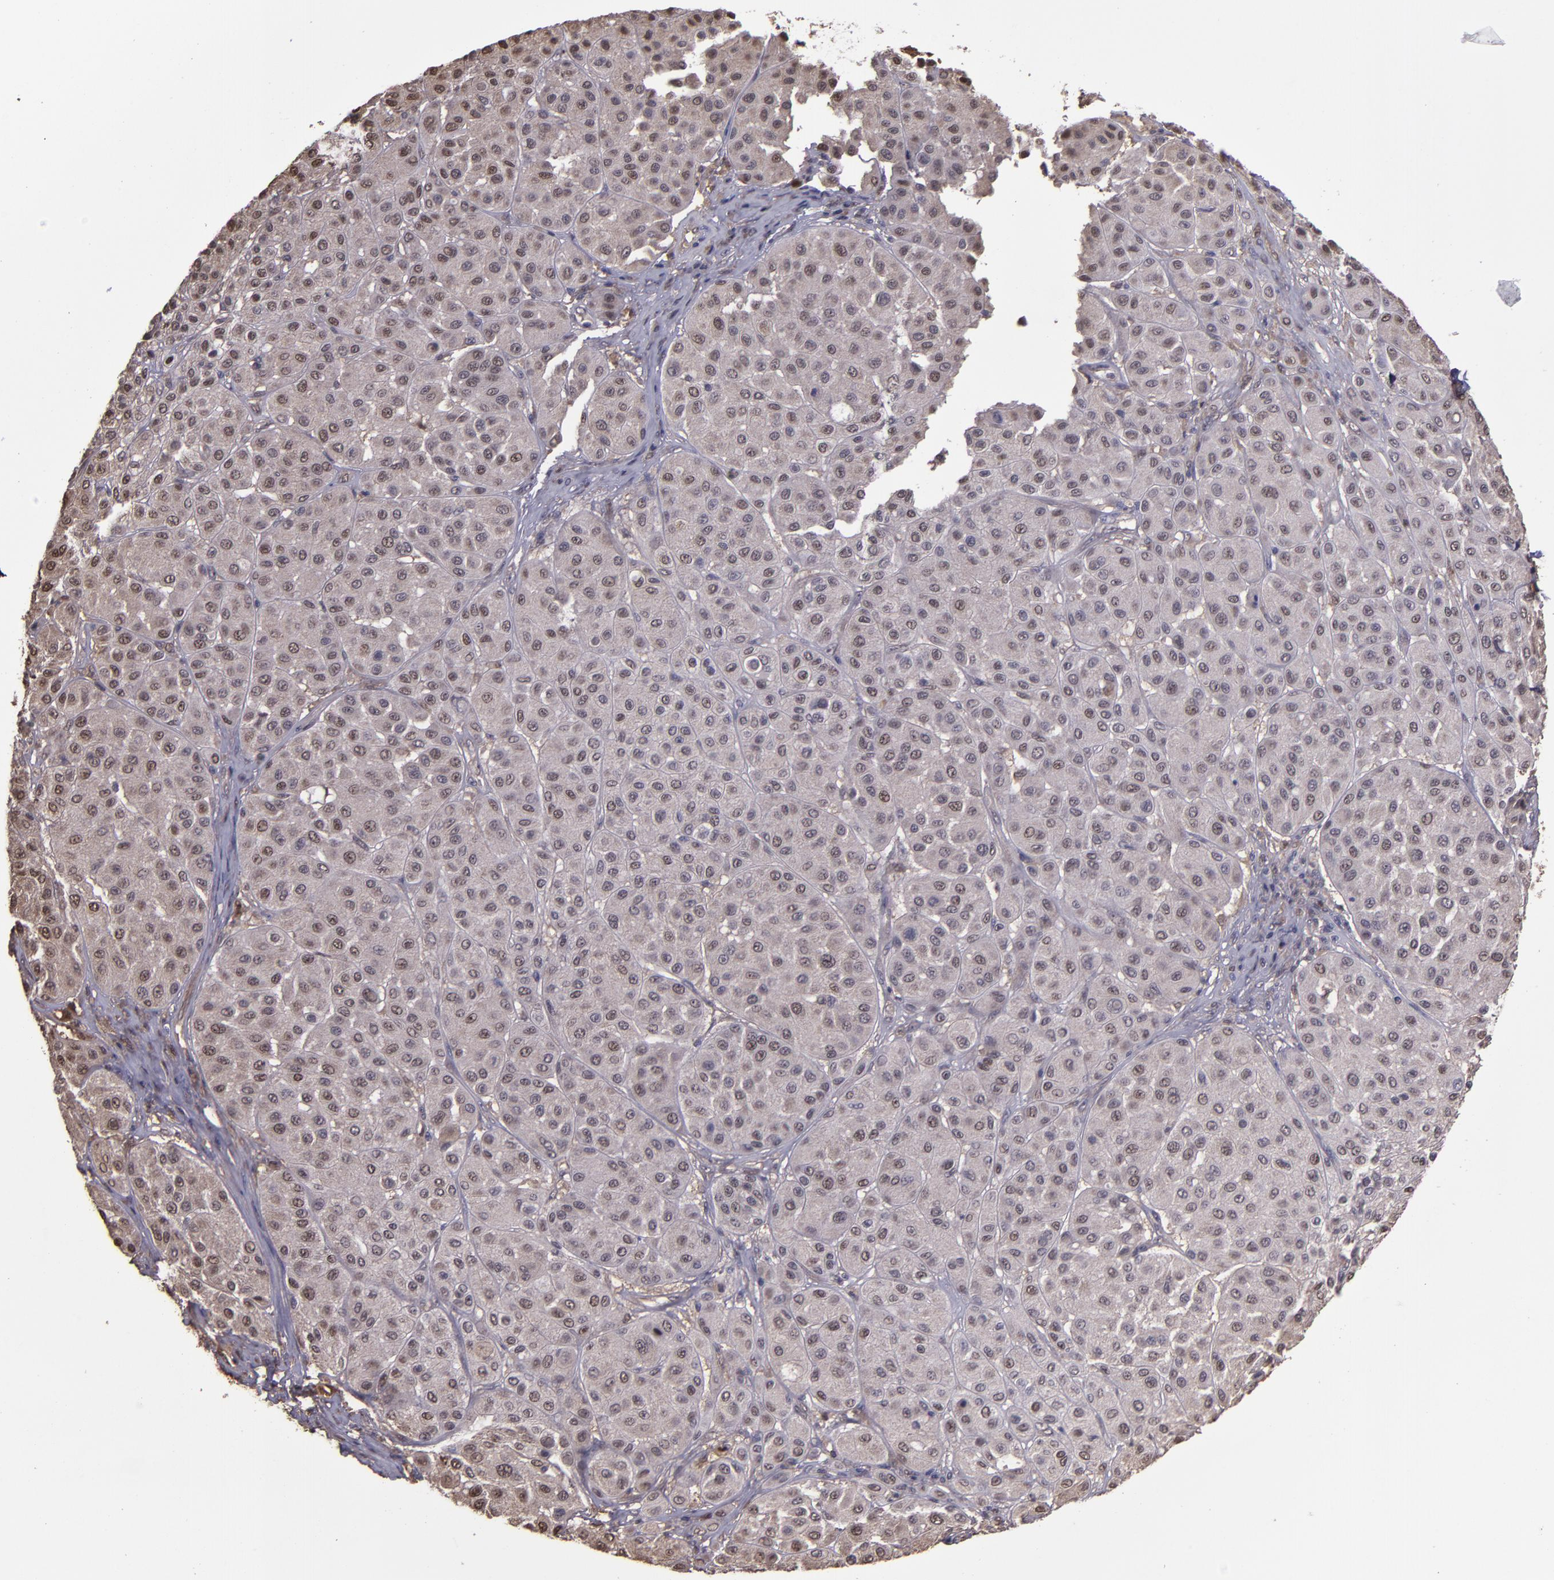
{"staining": {"intensity": "weak", "quantity": ">75%", "location": "cytoplasmic/membranous"}, "tissue": "melanoma", "cell_type": "Tumor cells", "image_type": "cancer", "snomed": [{"axis": "morphology", "description": "Normal tissue, NOS"}, {"axis": "morphology", "description": "Malignant melanoma, Metastatic site"}, {"axis": "topography", "description": "Skin"}], "caption": "The micrograph displays immunohistochemical staining of malignant melanoma (metastatic site). There is weak cytoplasmic/membranous staining is identified in approximately >75% of tumor cells.", "gene": "SERPINF2", "patient": {"sex": "male", "age": 41}}